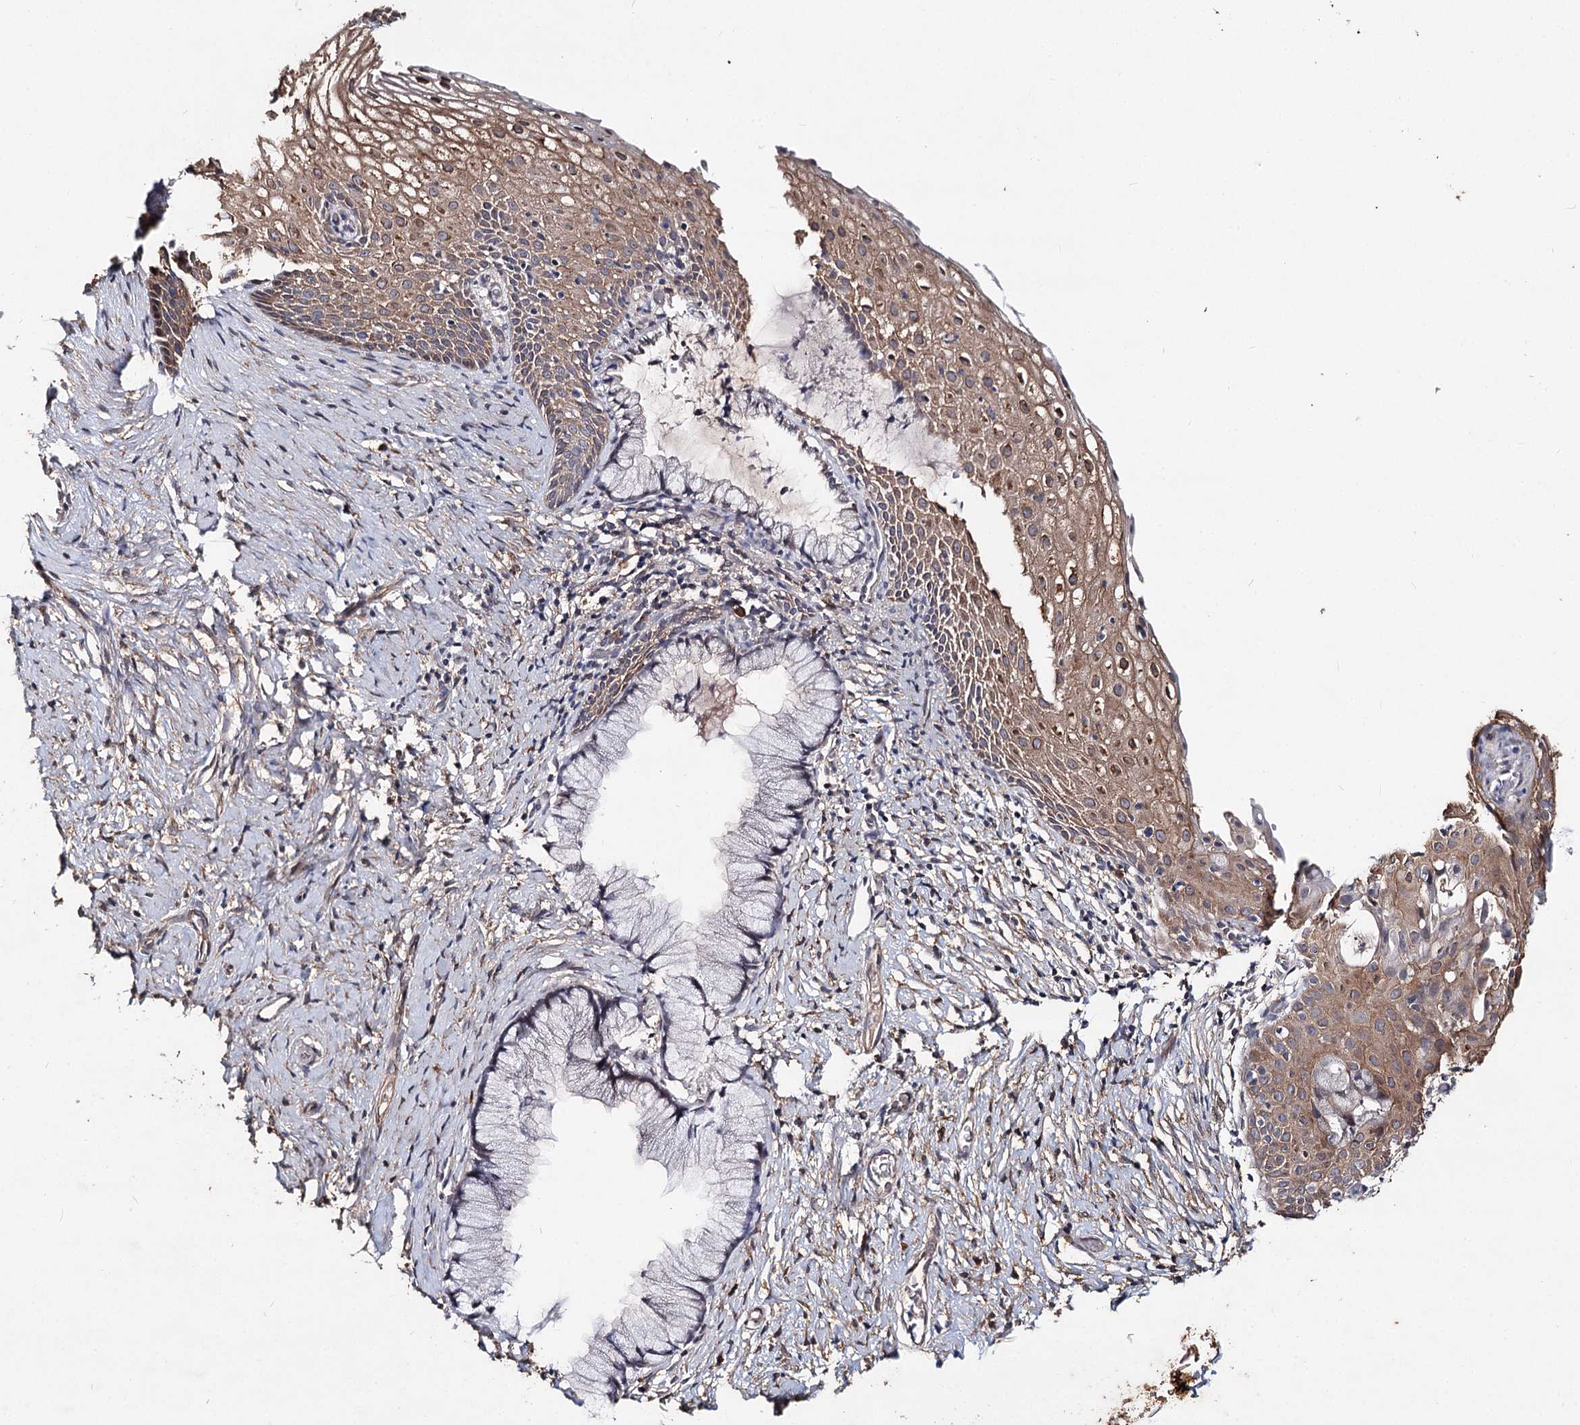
{"staining": {"intensity": "negative", "quantity": "none", "location": "none"}, "tissue": "cervix", "cell_type": "Glandular cells", "image_type": "normal", "snomed": [{"axis": "morphology", "description": "Normal tissue, NOS"}, {"axis": "topography", "description": "Cervix"}], "caption": "A photomicrograph of cervix stained for a protein demonstrates no brown staining in glandular cells. Nuclei are stained in blue.", "gene": "TMEM218", "patient": {"sex": "female", "age": 33}}